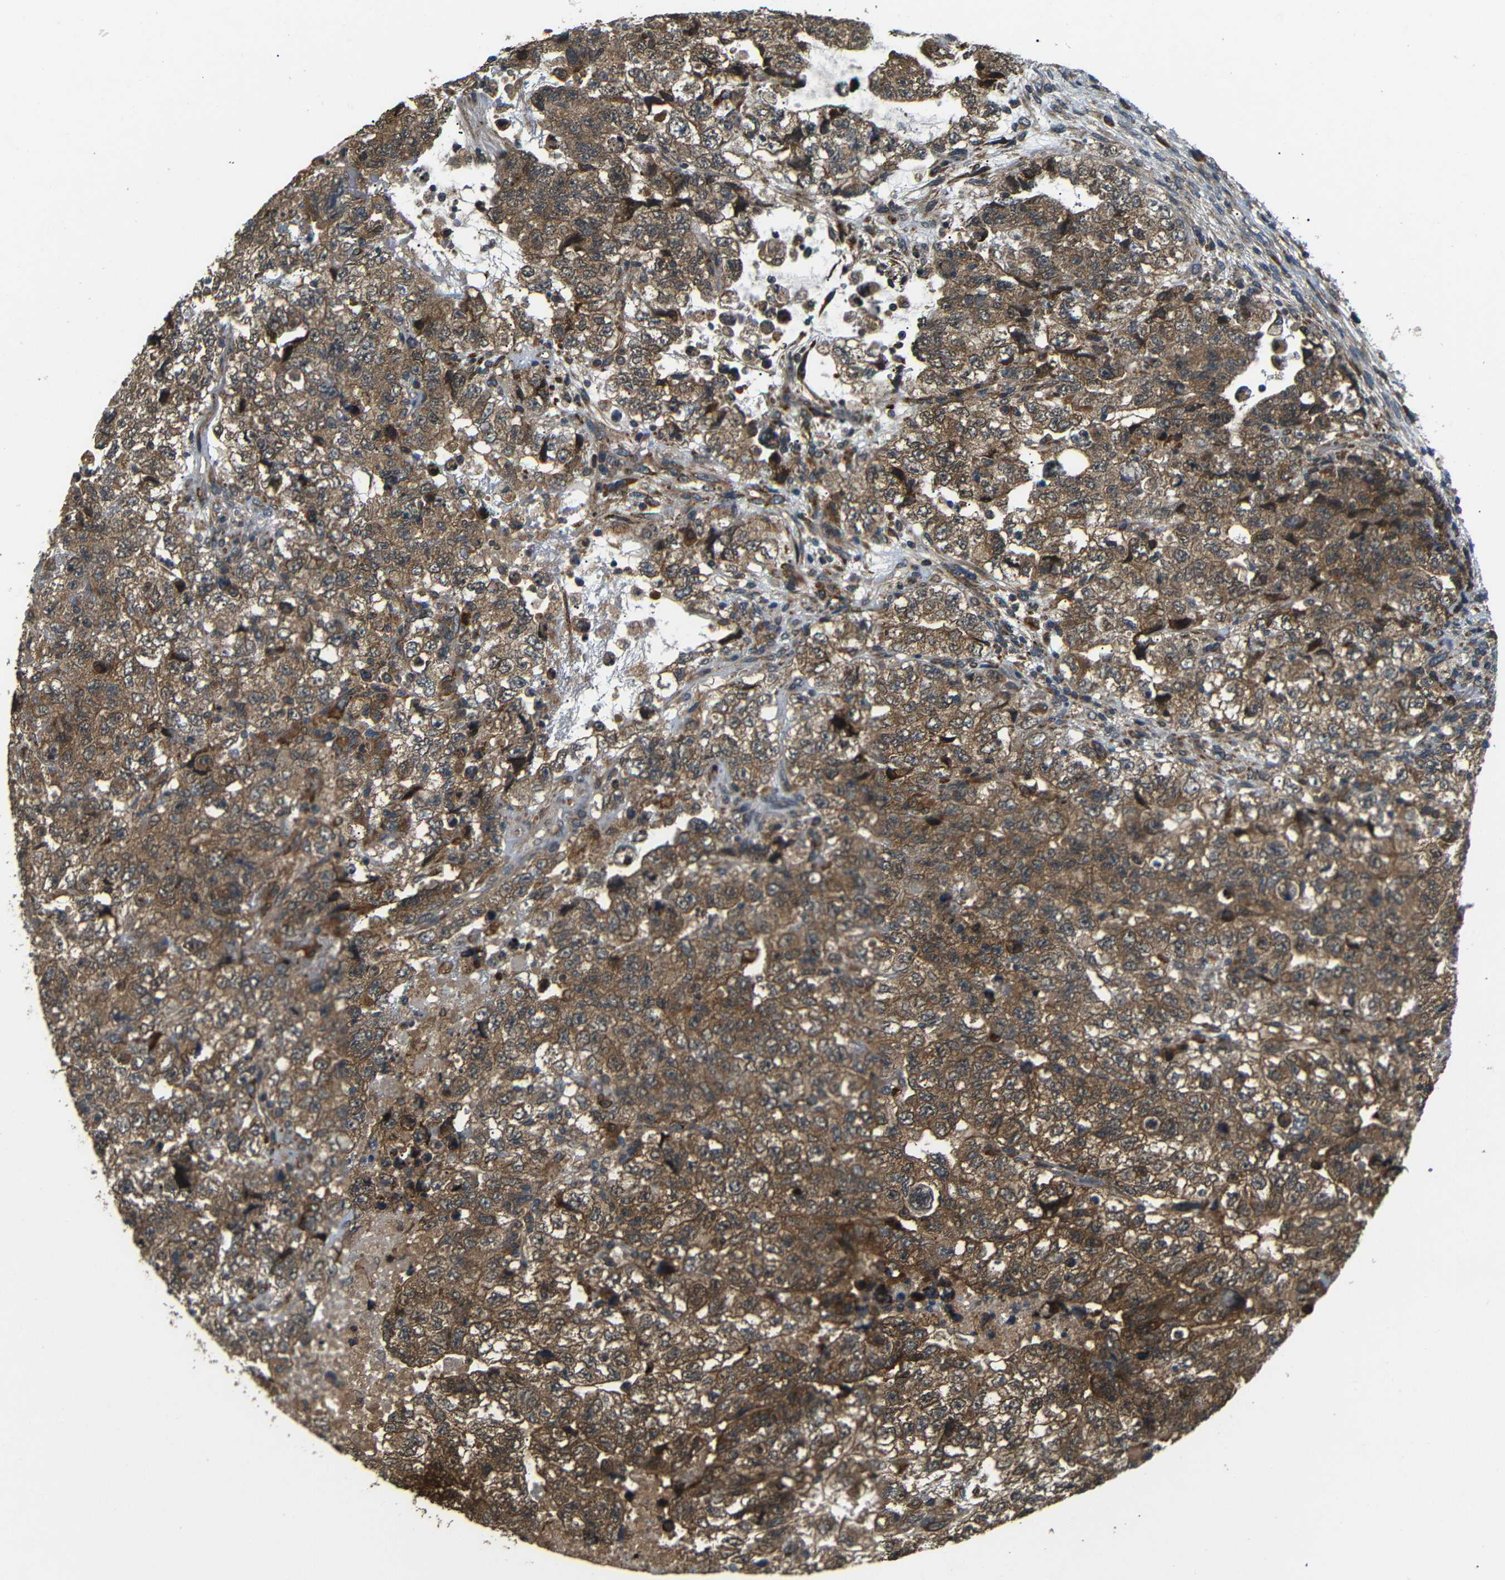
{"staining": {"intensity": "strong", "quantity": ">75%", "location": "cytoplasmic/membranous"}, "tissue": "testis cancer", "cell_type": "Tumor cells", "image_type": "cancer", "snomed": [{"axis": "morphology", "description": "Carcinoma, Embryonal, NOS"}, {"axis": "topography", "description": "Testis"}], "caption": "IHC (DAB) staining of human testis cancer demonstrates strong cytoplasmic/membranous protein staining in approximately >75% of tumor cells. (Brightfield microscopy of DAB IHC at high magnification).", "gene": "EPHB2", "patient": {"sex": "male", "age": 36}}